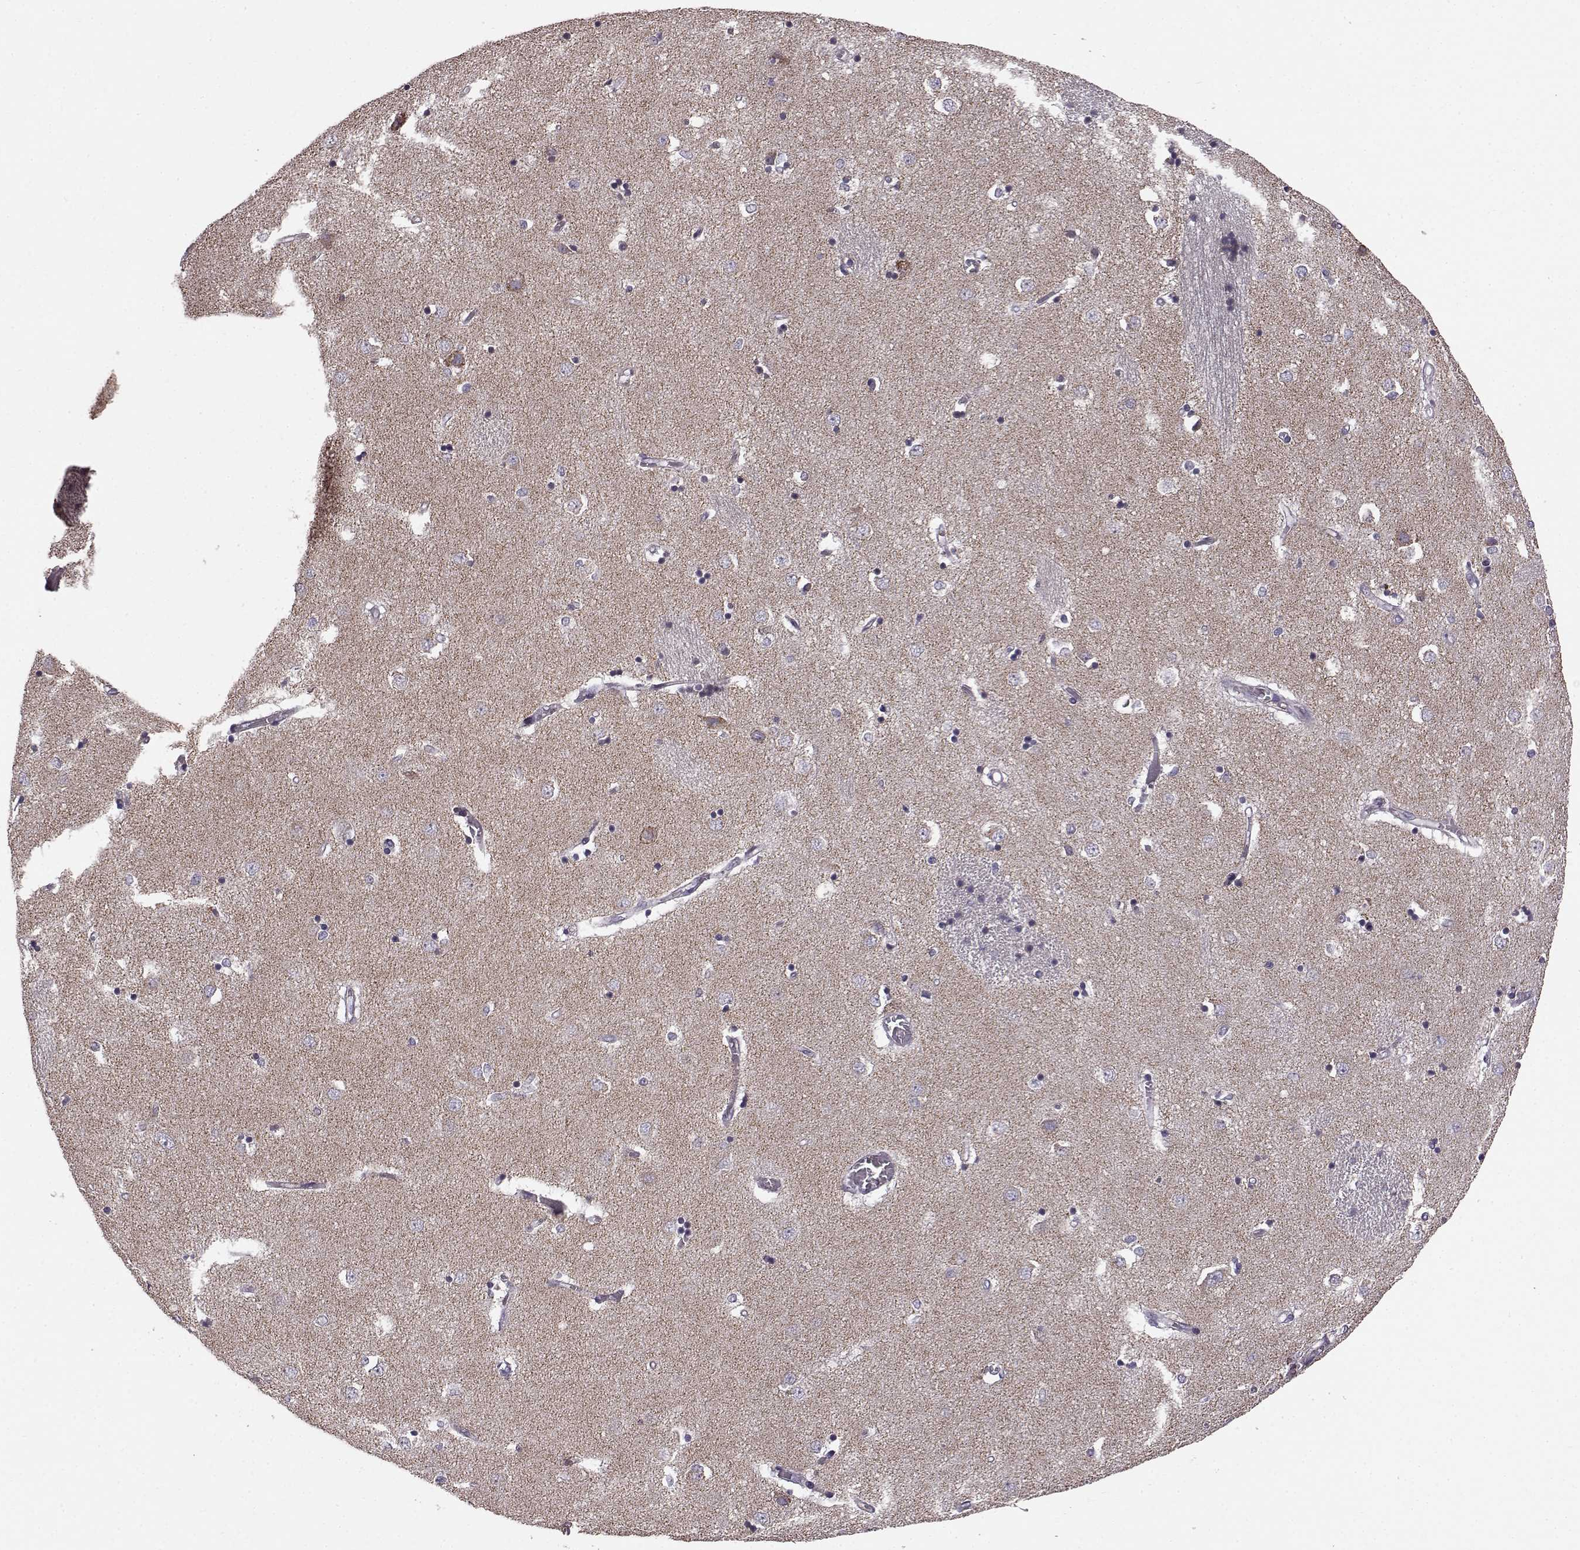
{"staining": {"intensity": "negative", "quantity": "none", "location": "none"}, "tissue": "caudate", "cell_type": "Glial cells", "image_type": "normal", "snomed": [{"axis": "morphology", "description": "Normal tissue, NOS"}, {"axis": "topography", "description": "Lateral ventricle wall"}], "caption": "Image shows no significant protein expression in glial cells of normal caudate.", "gene": "FAM8A1", "patient": {"sex": "male", "age": 54}}